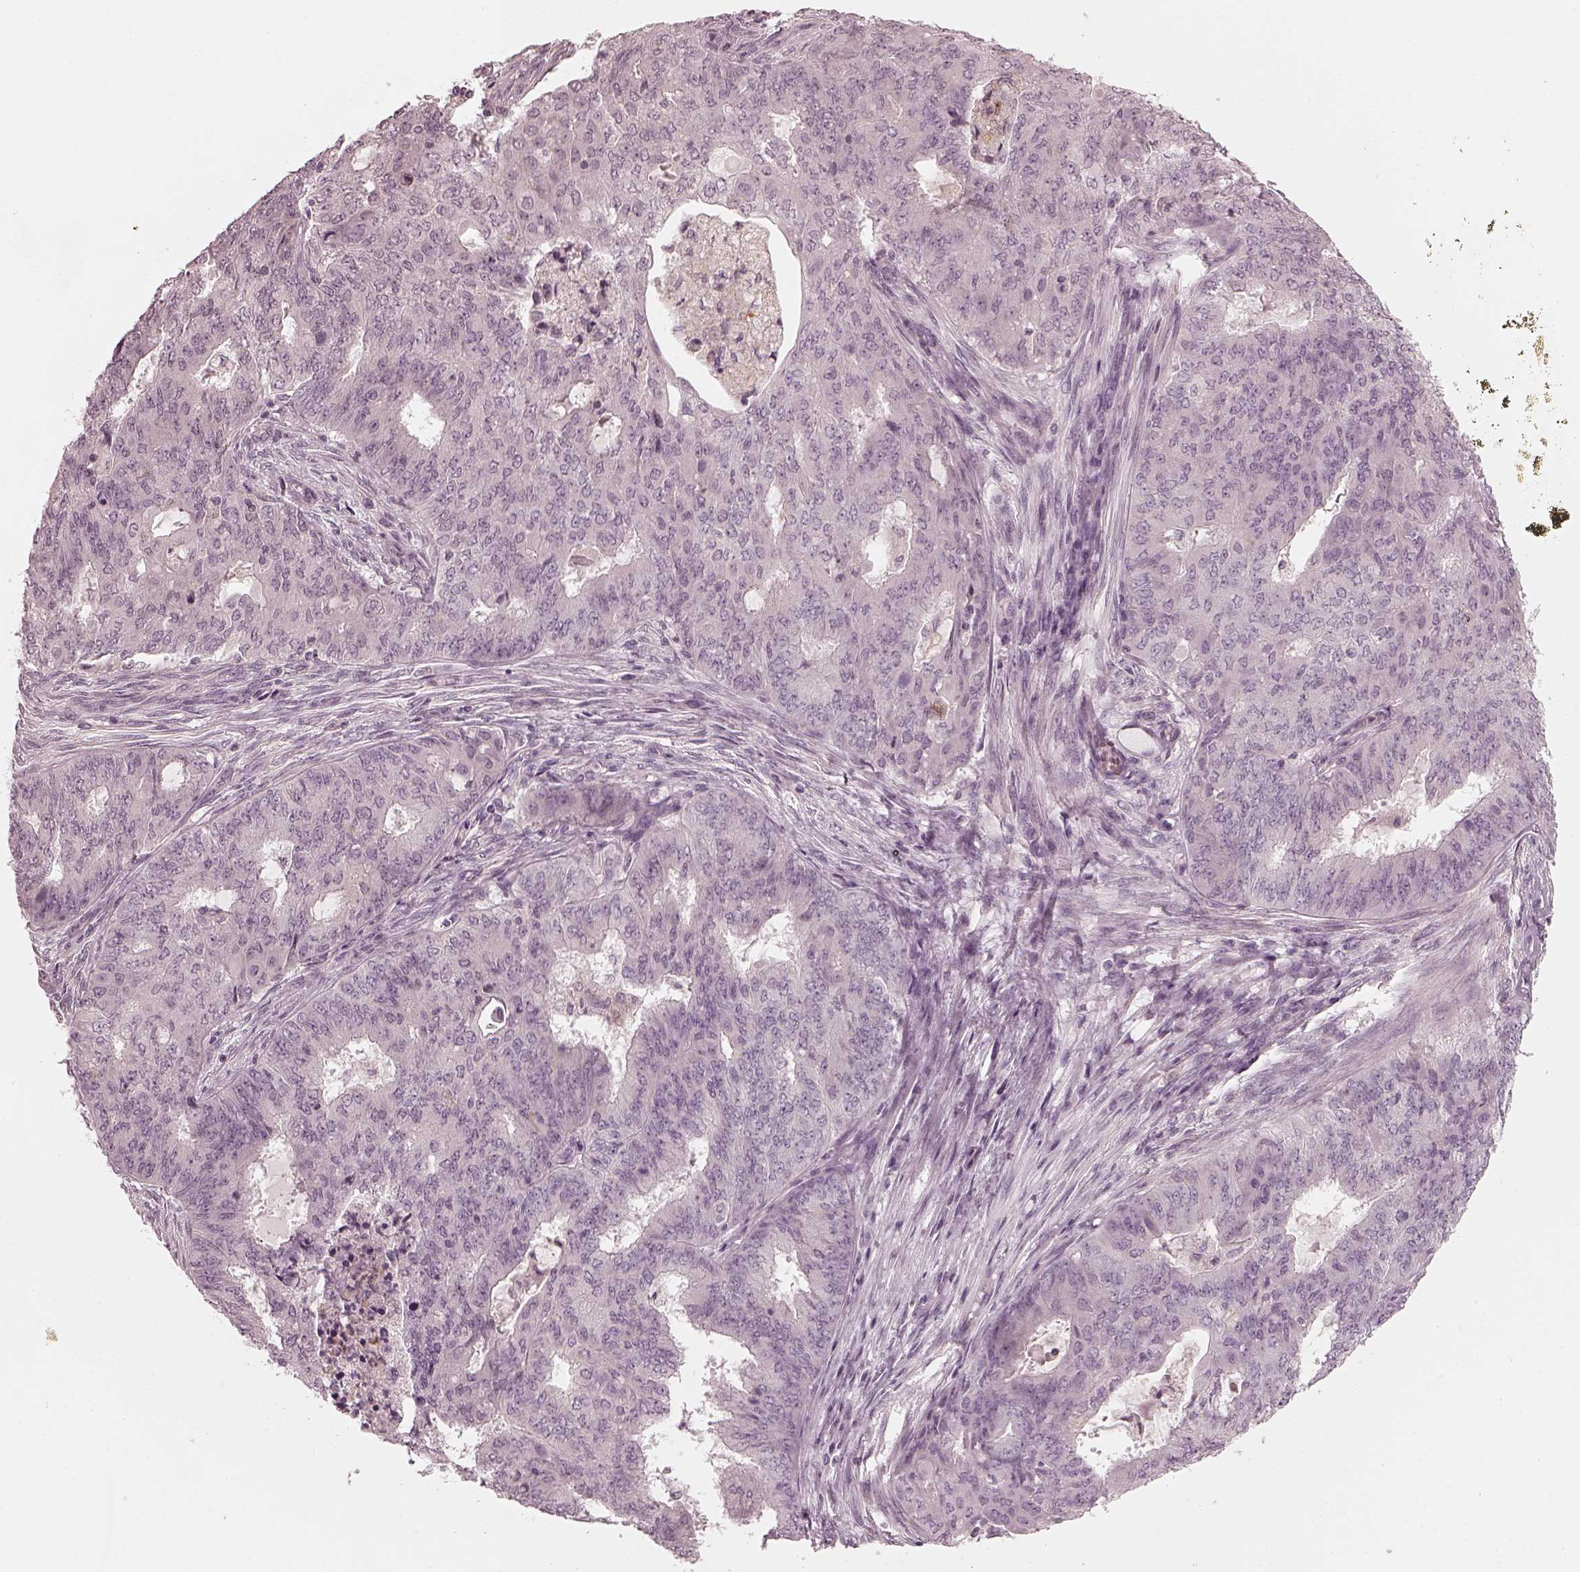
{"staining": {"intensity": "negative", "quantity": "none", "location": "none"}, "tissue": "endometrial cancer", "cell_type": "Tumor cells", "image_type": "cancer", "snomed": [{"axis": "morphology", "description": "Adenocarcinoma, NOS"}, {"axis": "topography", "description": "Endometrium"}], "caption": "This micrograph is of endometrial adenocarcinoma stained with immunohistochemistry (IHC) to label a protein in brown with the nuclei are counter-stained blue. There is no expression in tumor cells.", "gene": "CHIT1", "patient": {"sex": "female", "age": 62}}